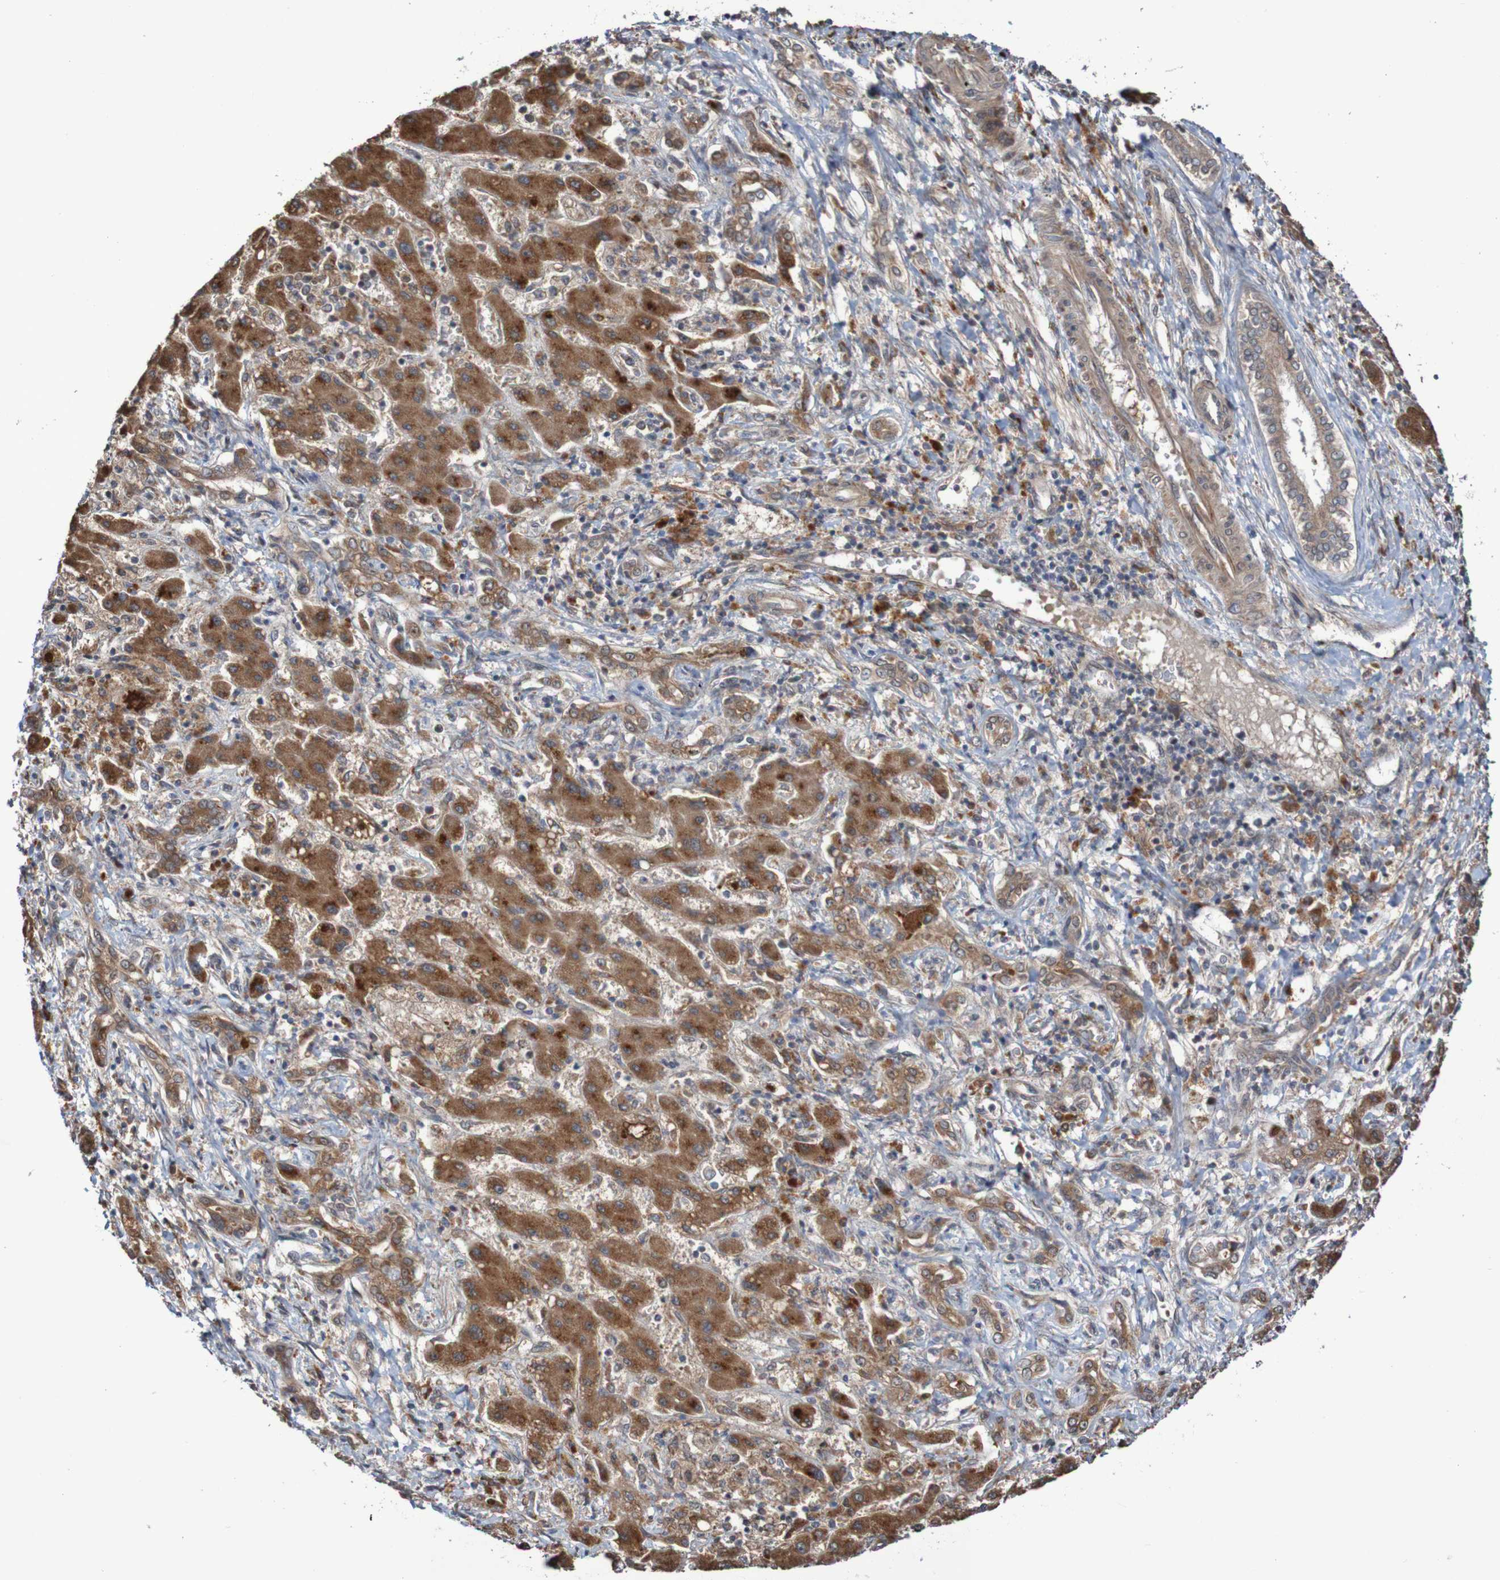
{"staining": {"intensity": "weak", "quantity": ">75%", "location": "cytoplasmic/membranous"}, "tissue": "liver cancer", "cell_type": "Tumor cells", "image_type": "cancer", "snomed": [{"axis": "morphology", "description": "Cholangiocarcinoma"}, {"axis": "topography", "description": "Liver"}], "caption": "Liver cancer stained with a brown dye demonstrates weak cytoplasmic/membranous positive positivity in about >75% of tumor cells.", "gene": "PHPT1", "patient": {"sex": "male", "age": 50}}